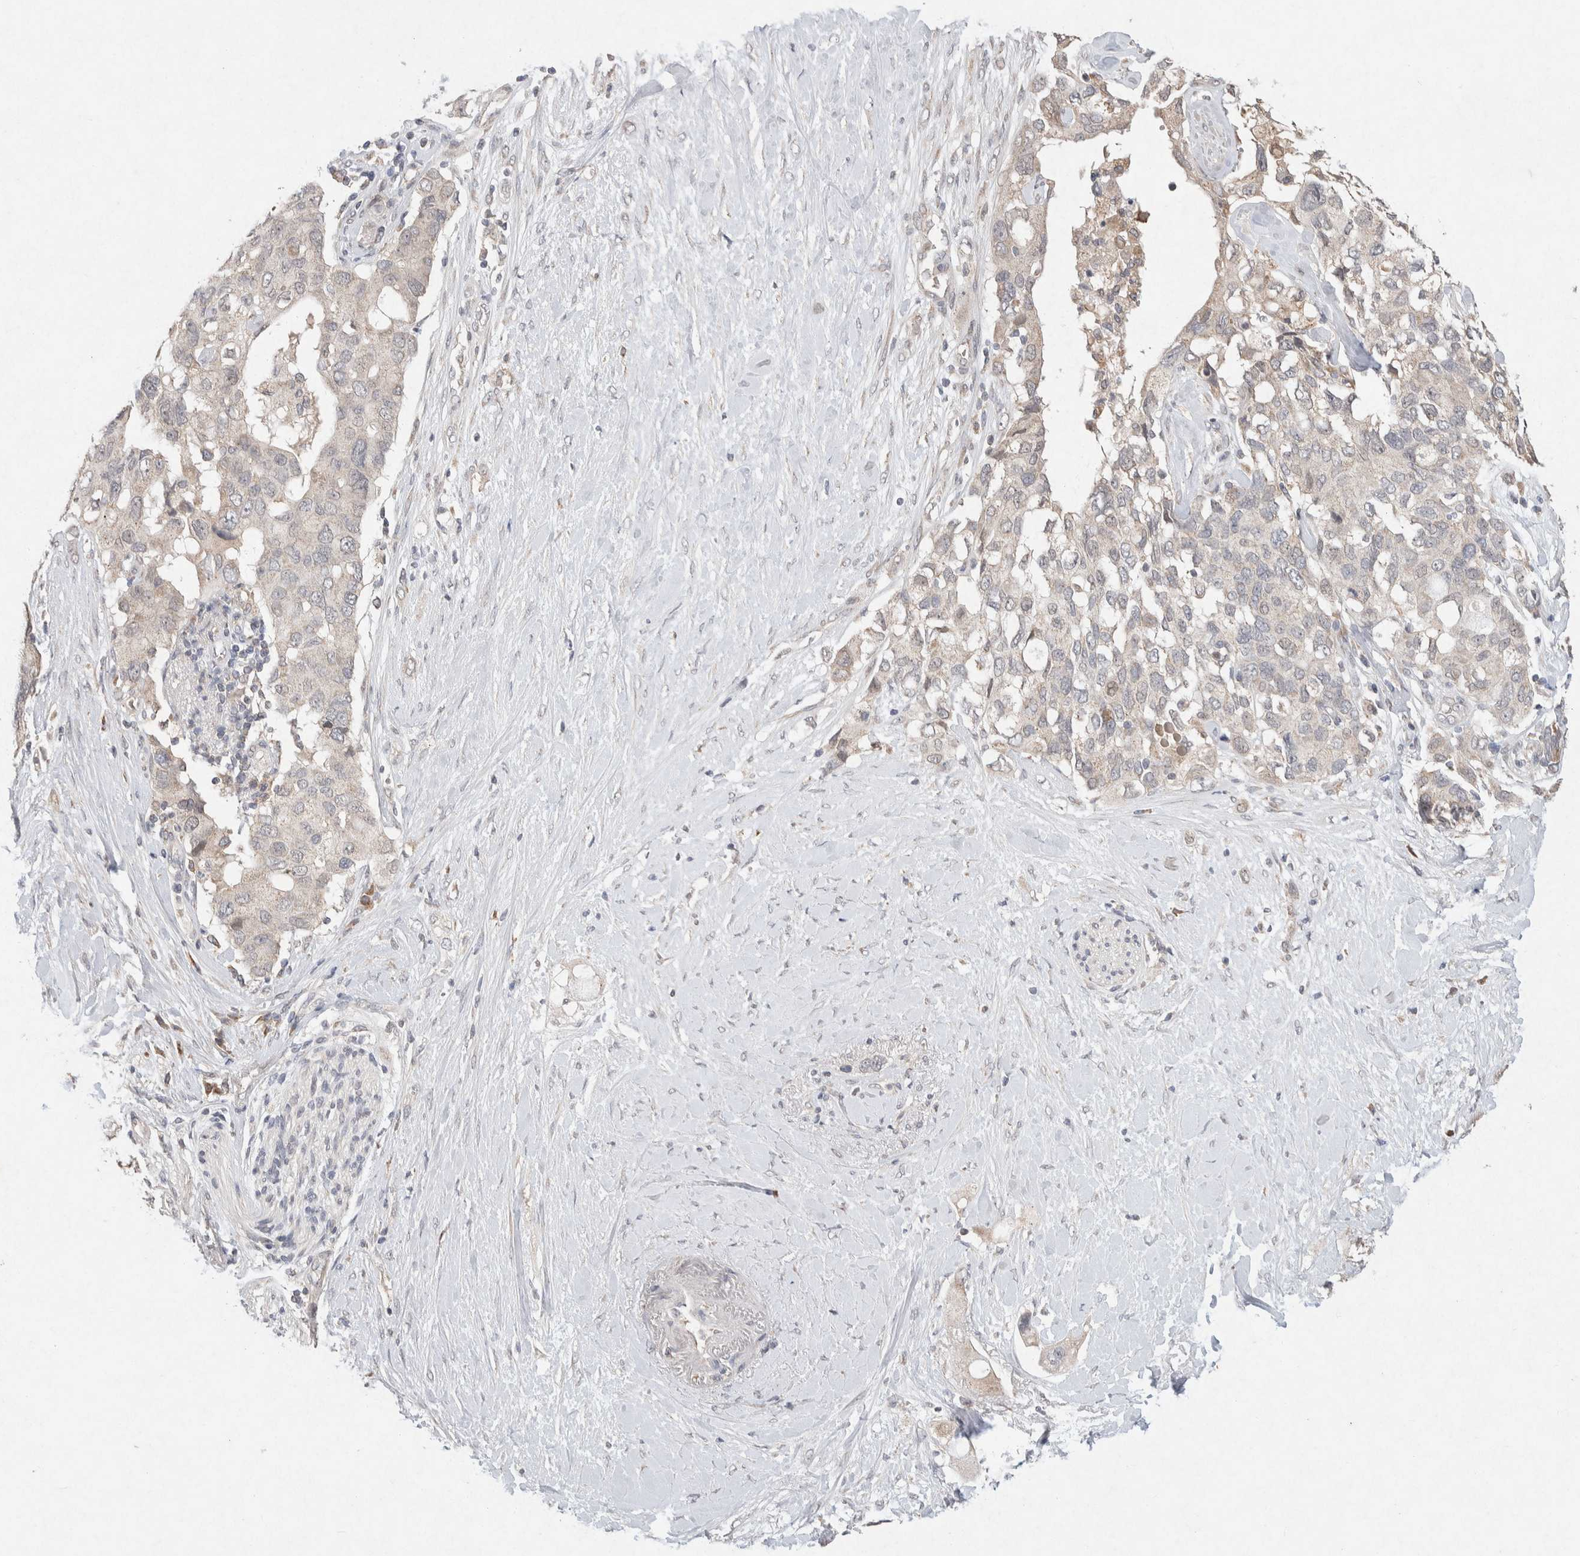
{"staining": {"intensity": "weak", "quantity": "<25%", "location": "cytoplasmic/membranous"}, "tissue": "pancreatic cancer", "cell_type": "Tumor cells", "image_type": "cancer", "snomed": [{"axis": "morphology", "description": "Adenocarcinoma, NOS"}, {"axis": "topography", "description": "Pancreas"}], "caption": "IHC image of adenocarcinoma (pancreatic) stained for a protein (brown), which exhibits no positivity in tumor cells.", "gene": "CMTM4", "patient": {"sex": "female", "age": 56}}